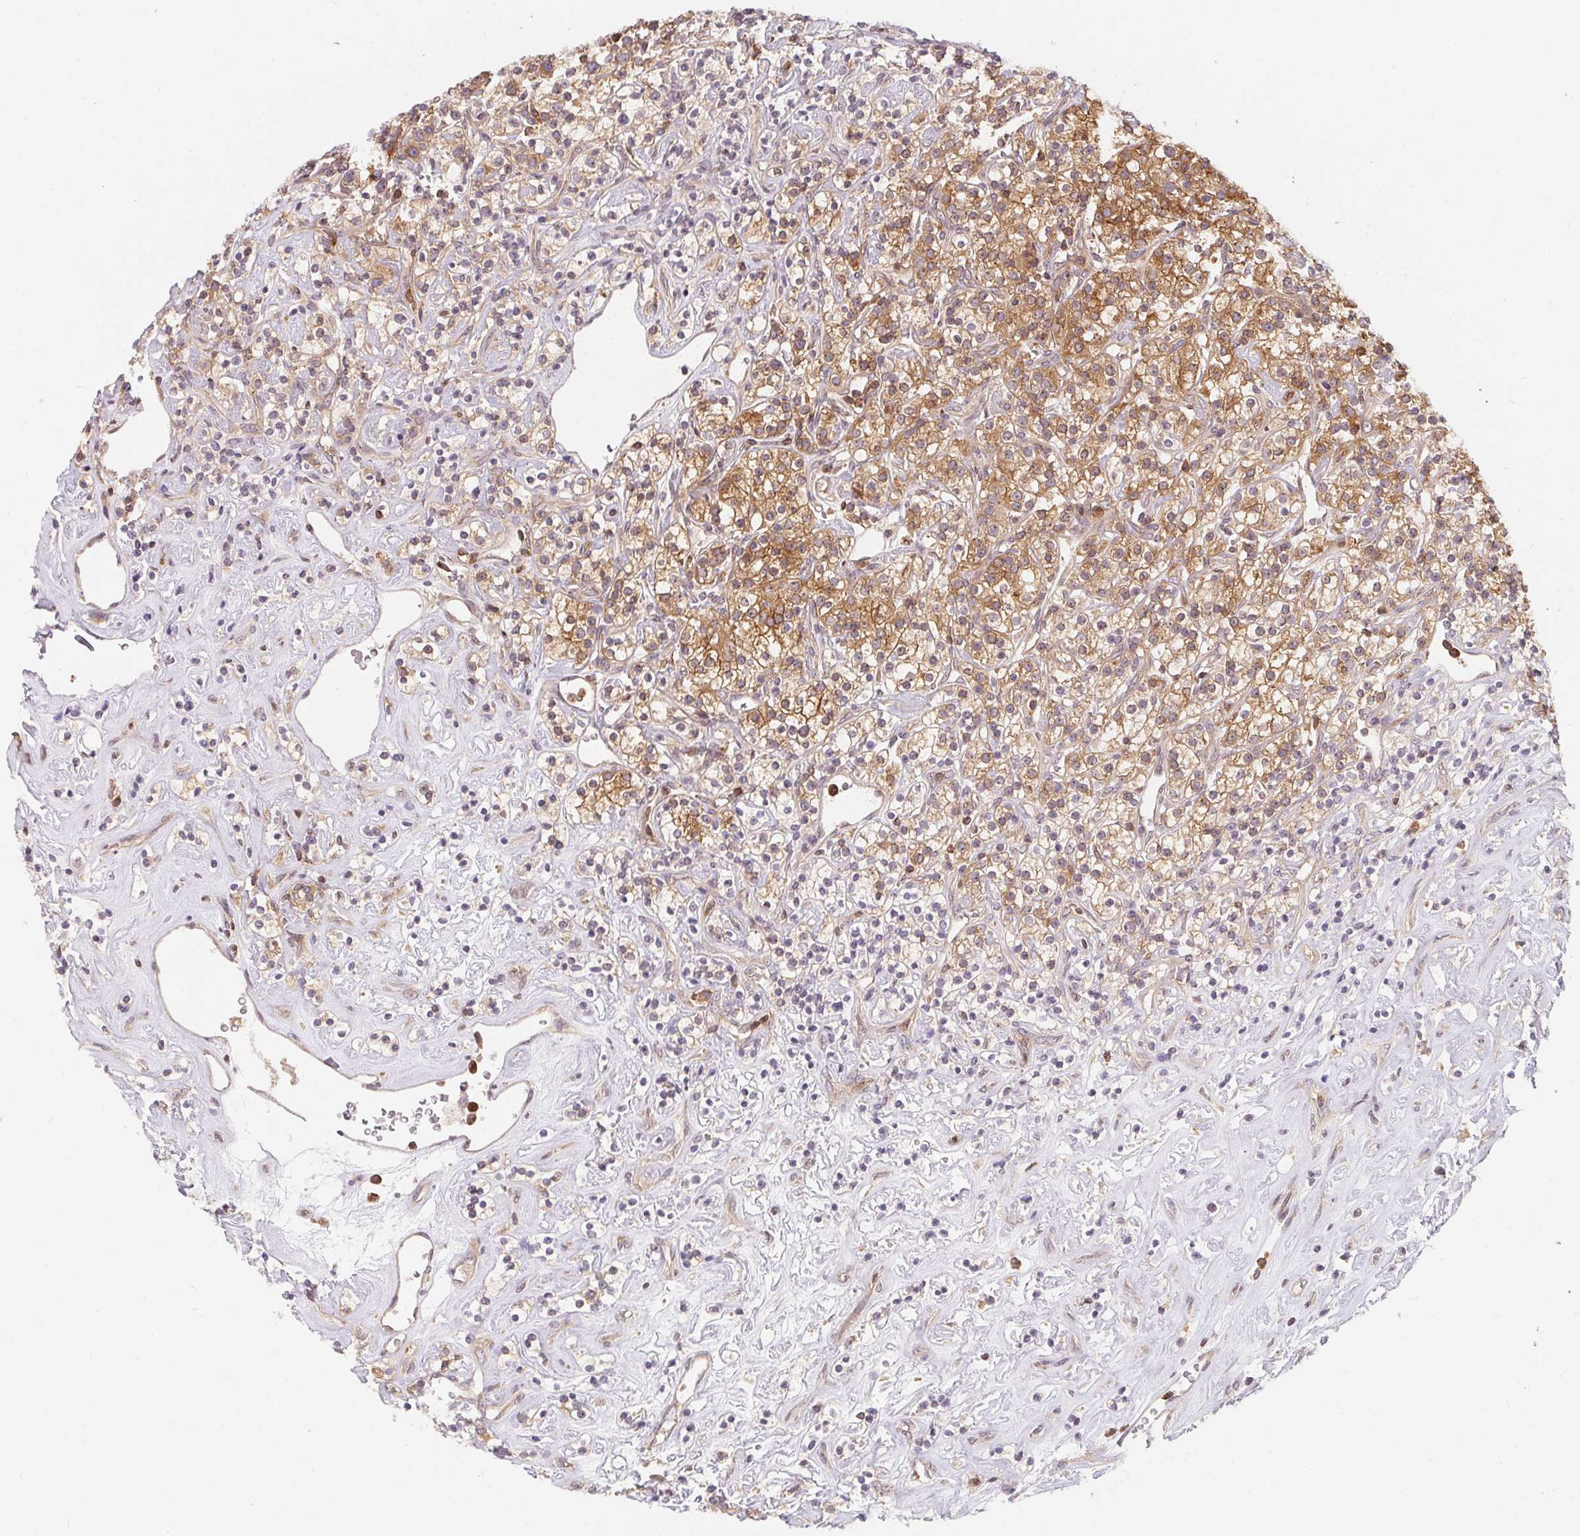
{"staining": {"intensity": "moderate", "quantity": ">75%", "location": "cytoplasmic/membranous"}, "tissue": "renal cancer", "cell_type": "Tumor cells", "image_type": "cancer", "snomed": [{"axis": "morphology", "description": "Adenocarcinoma, NOS"}, {"axis": "topography", "description": "Kidney"}], "caption": "Adenocarcinoma (renal) stained with immunohistochemistry (IHC) displays moderate cytoplasmic/membranous expression in about >75% of tumor cells.", "gene": "ANKRD13A", "patient": {"sex": "male", "age": 77}}